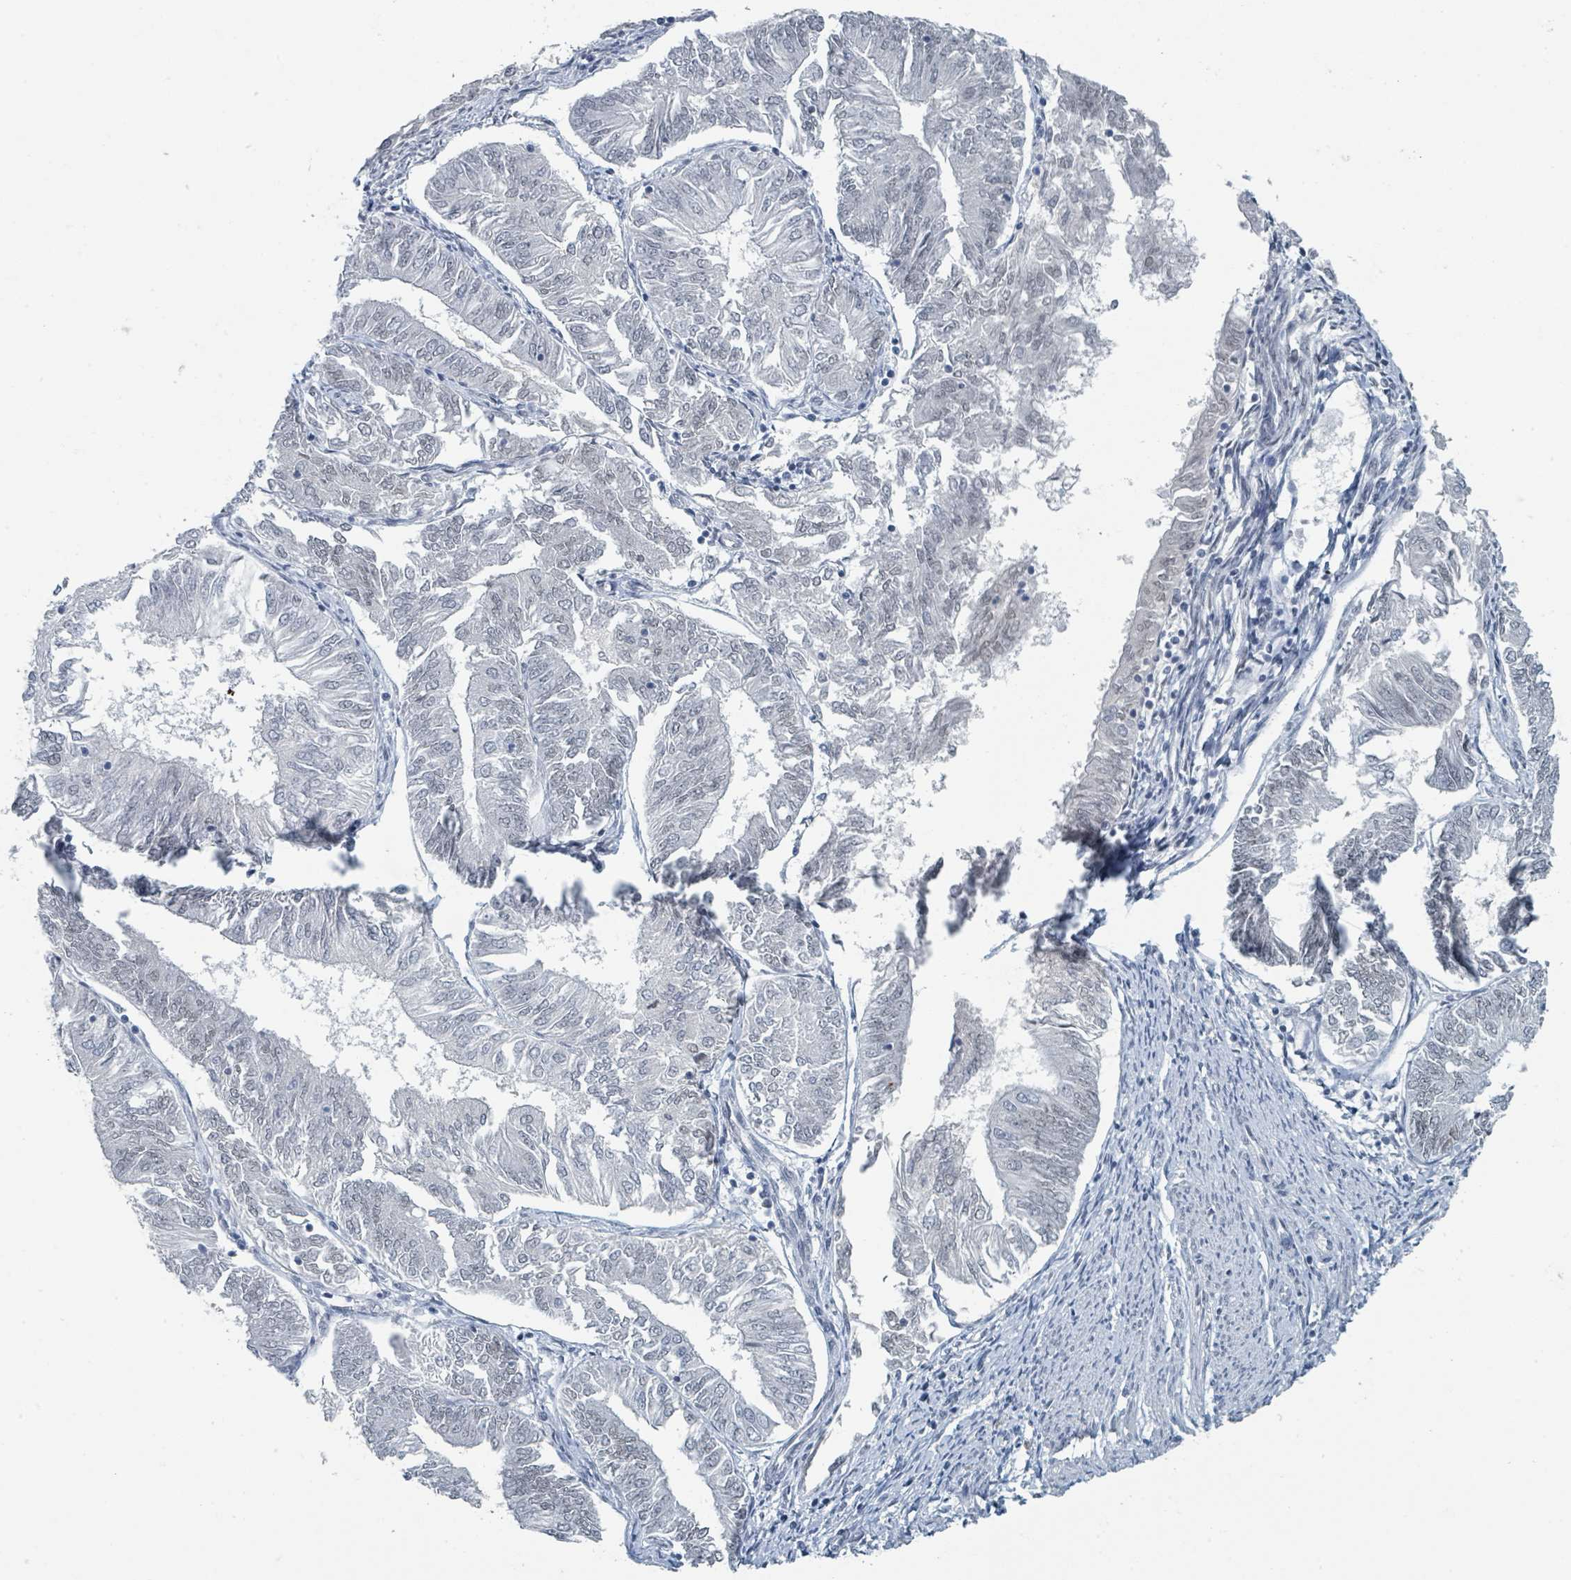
{"staining": {"intensity": "negative", "quantity": "none", "location": "none"}, "tissue": "endometrial cancer", "cell_type": "Tumor cells", "image_type": "cancer", "snomed": [{"axis": "morphology", "description": "Adenocarcinoma, NOS"}, {"axis": "topography", "description": "Endometrium"}], "caption": "The image displays no significant staining in tumor cells of endometrial cancer (adenocarcinoma).", "gene": "EHMT2", "patient": {"sex": "female", "age": 58}}